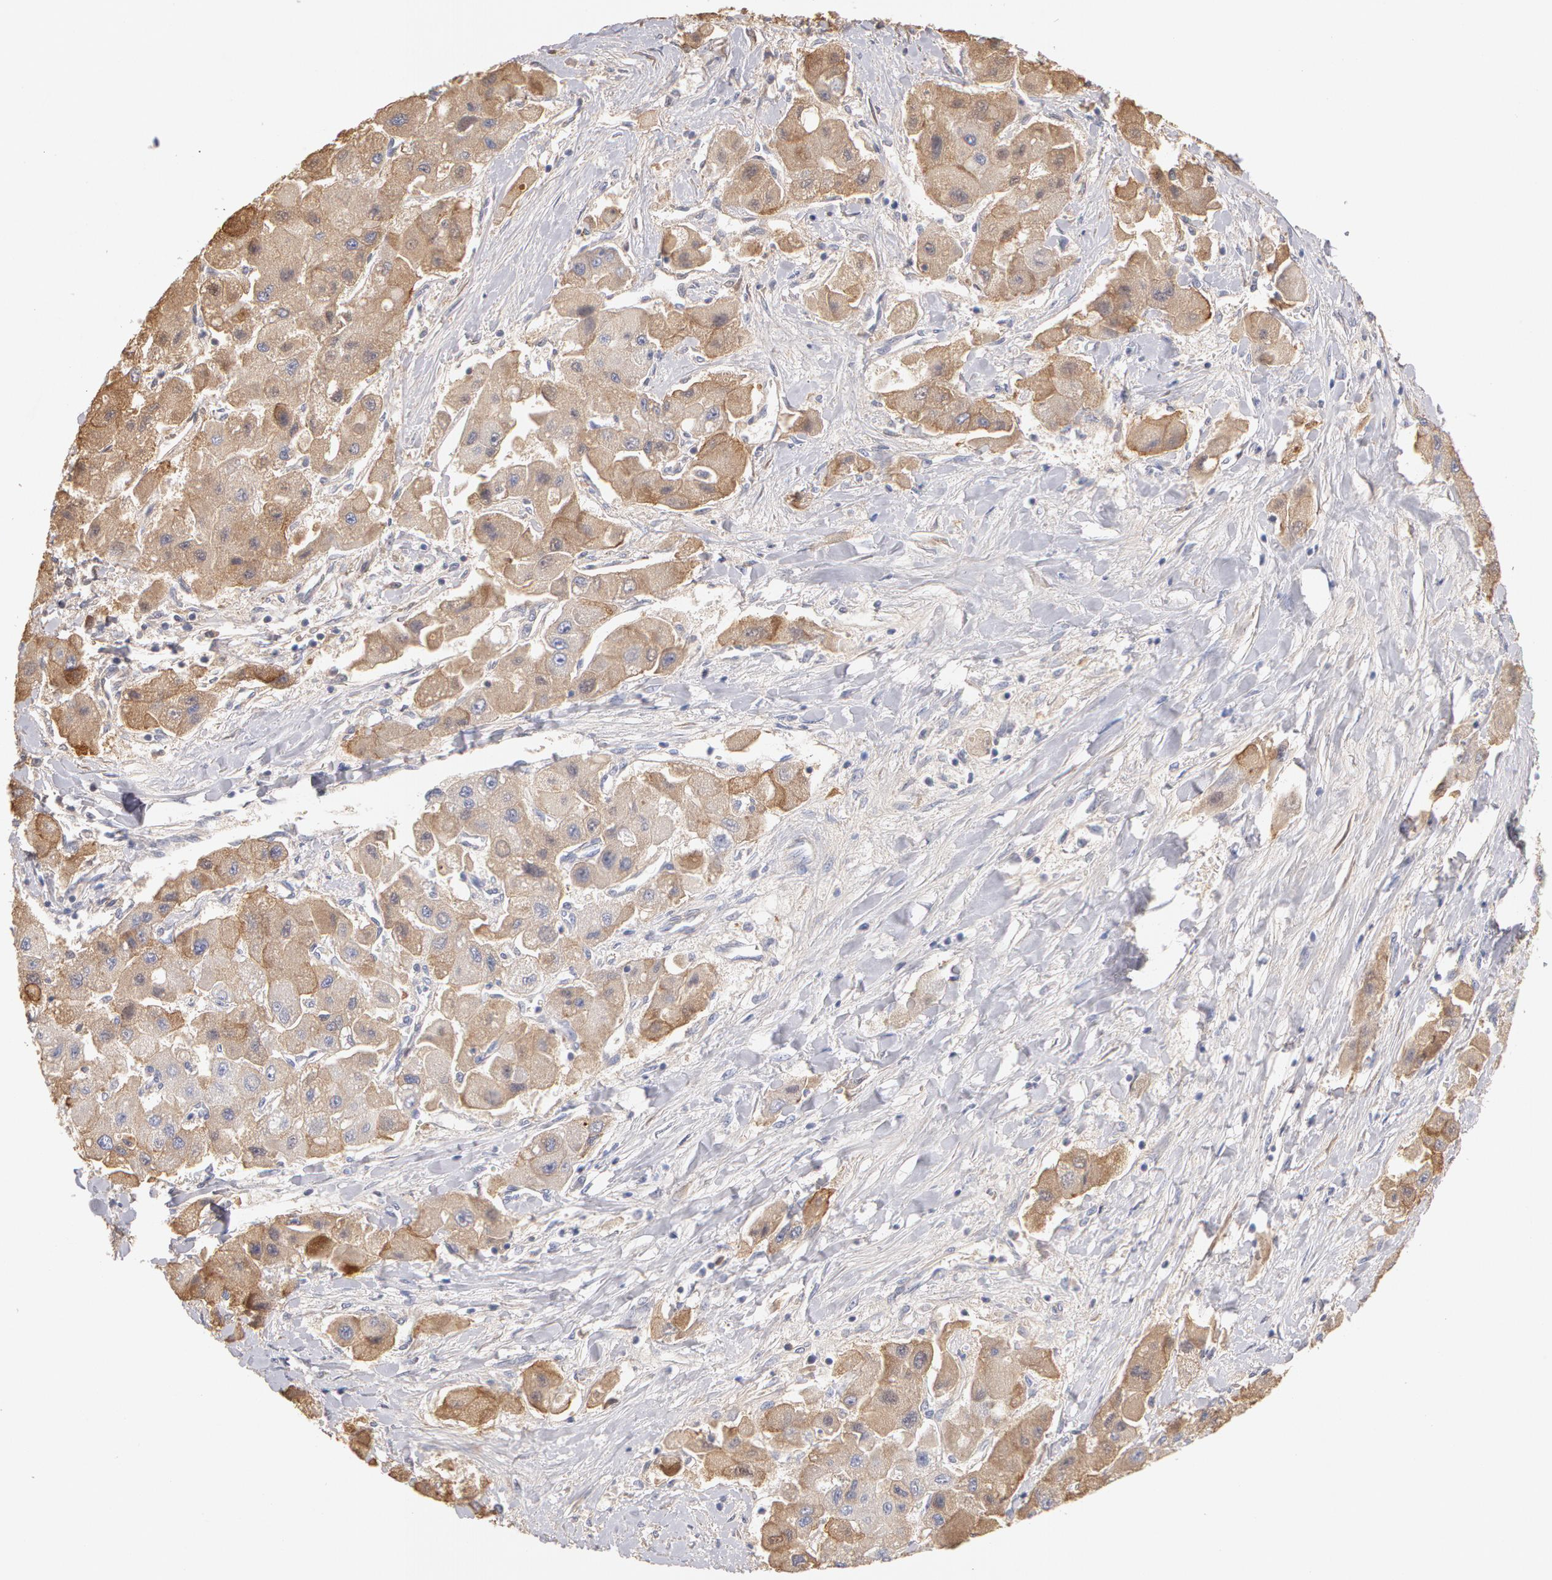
{"staining": {"intensity": "moderate", "quantity": ">75%", "location": "cytoplasmic/membranous"}, "tissue": "liver cancer", "cell_type": "Tumor cells", "image_type": "cancer", "snomed": [{"axis": "morphology", "description": "Carcinoma, Hepatocellular, NOS"}, {"axis": "topography", "description": "Liver"}], "caption": "Protein staining of liver cancer tissue reveals moderate cytoplasmic/membranous staining in approximately >75% of tumor cells.", "gene": "TF", "patient": {"sex": "male", "age": 24}}